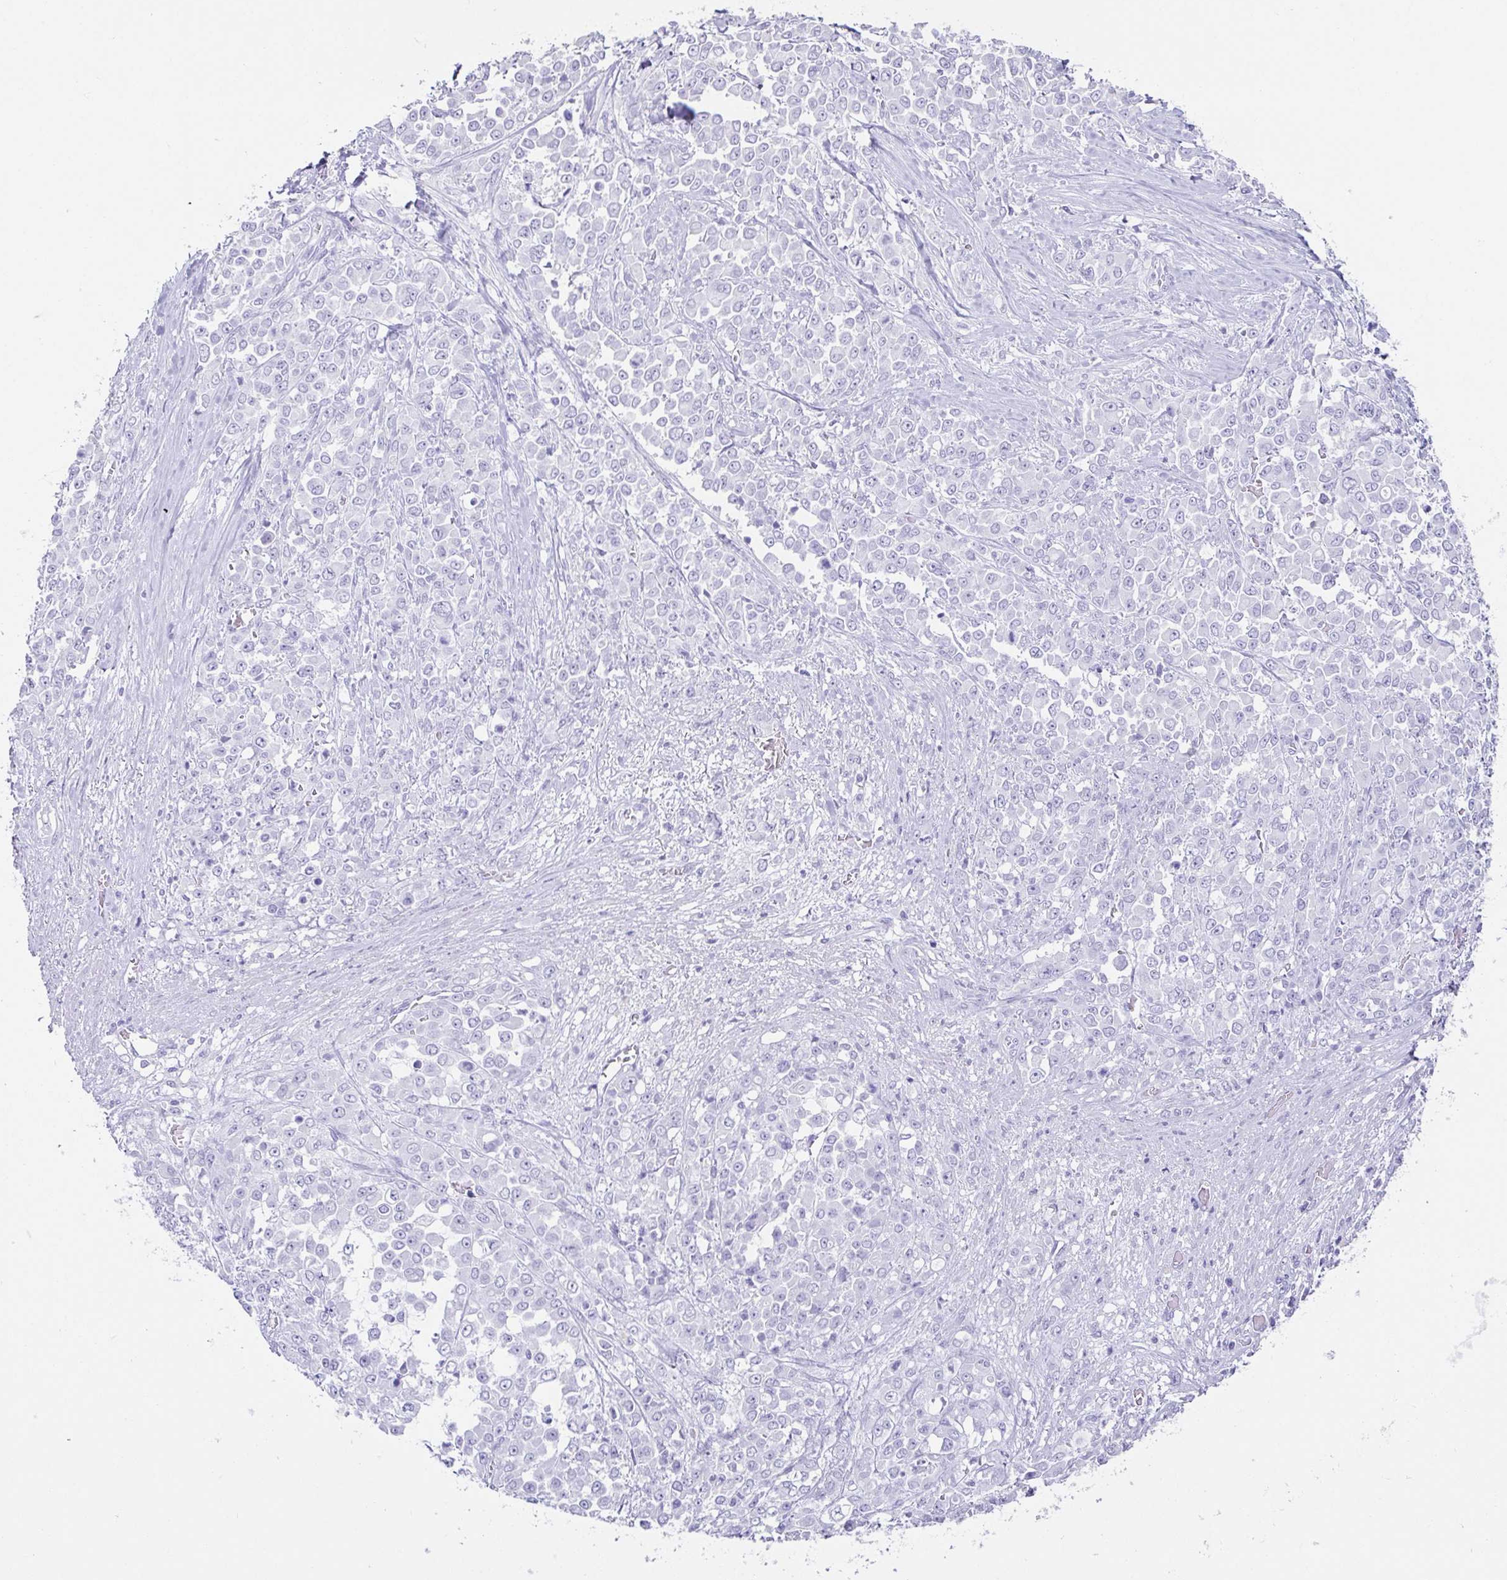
{"staining": {"intensity": "negative", "quantity": "none", "location": "none"}, "tissue": "stomach cancer", "cell_type": "Tumor cells", "image_type": "cancer", "snomed": [{"axis": "morphology", "description": "Adenocarcinoma, NOS"}, {"axis": "topography", "description": "Stomach"}], "caption": "This is a photomicrograph of immunohistochemistry staining of stomach cancer, which shows no expression in tumor cells.", "gene": "ESX1", "patient": {"sex": "female", "age": 76}}